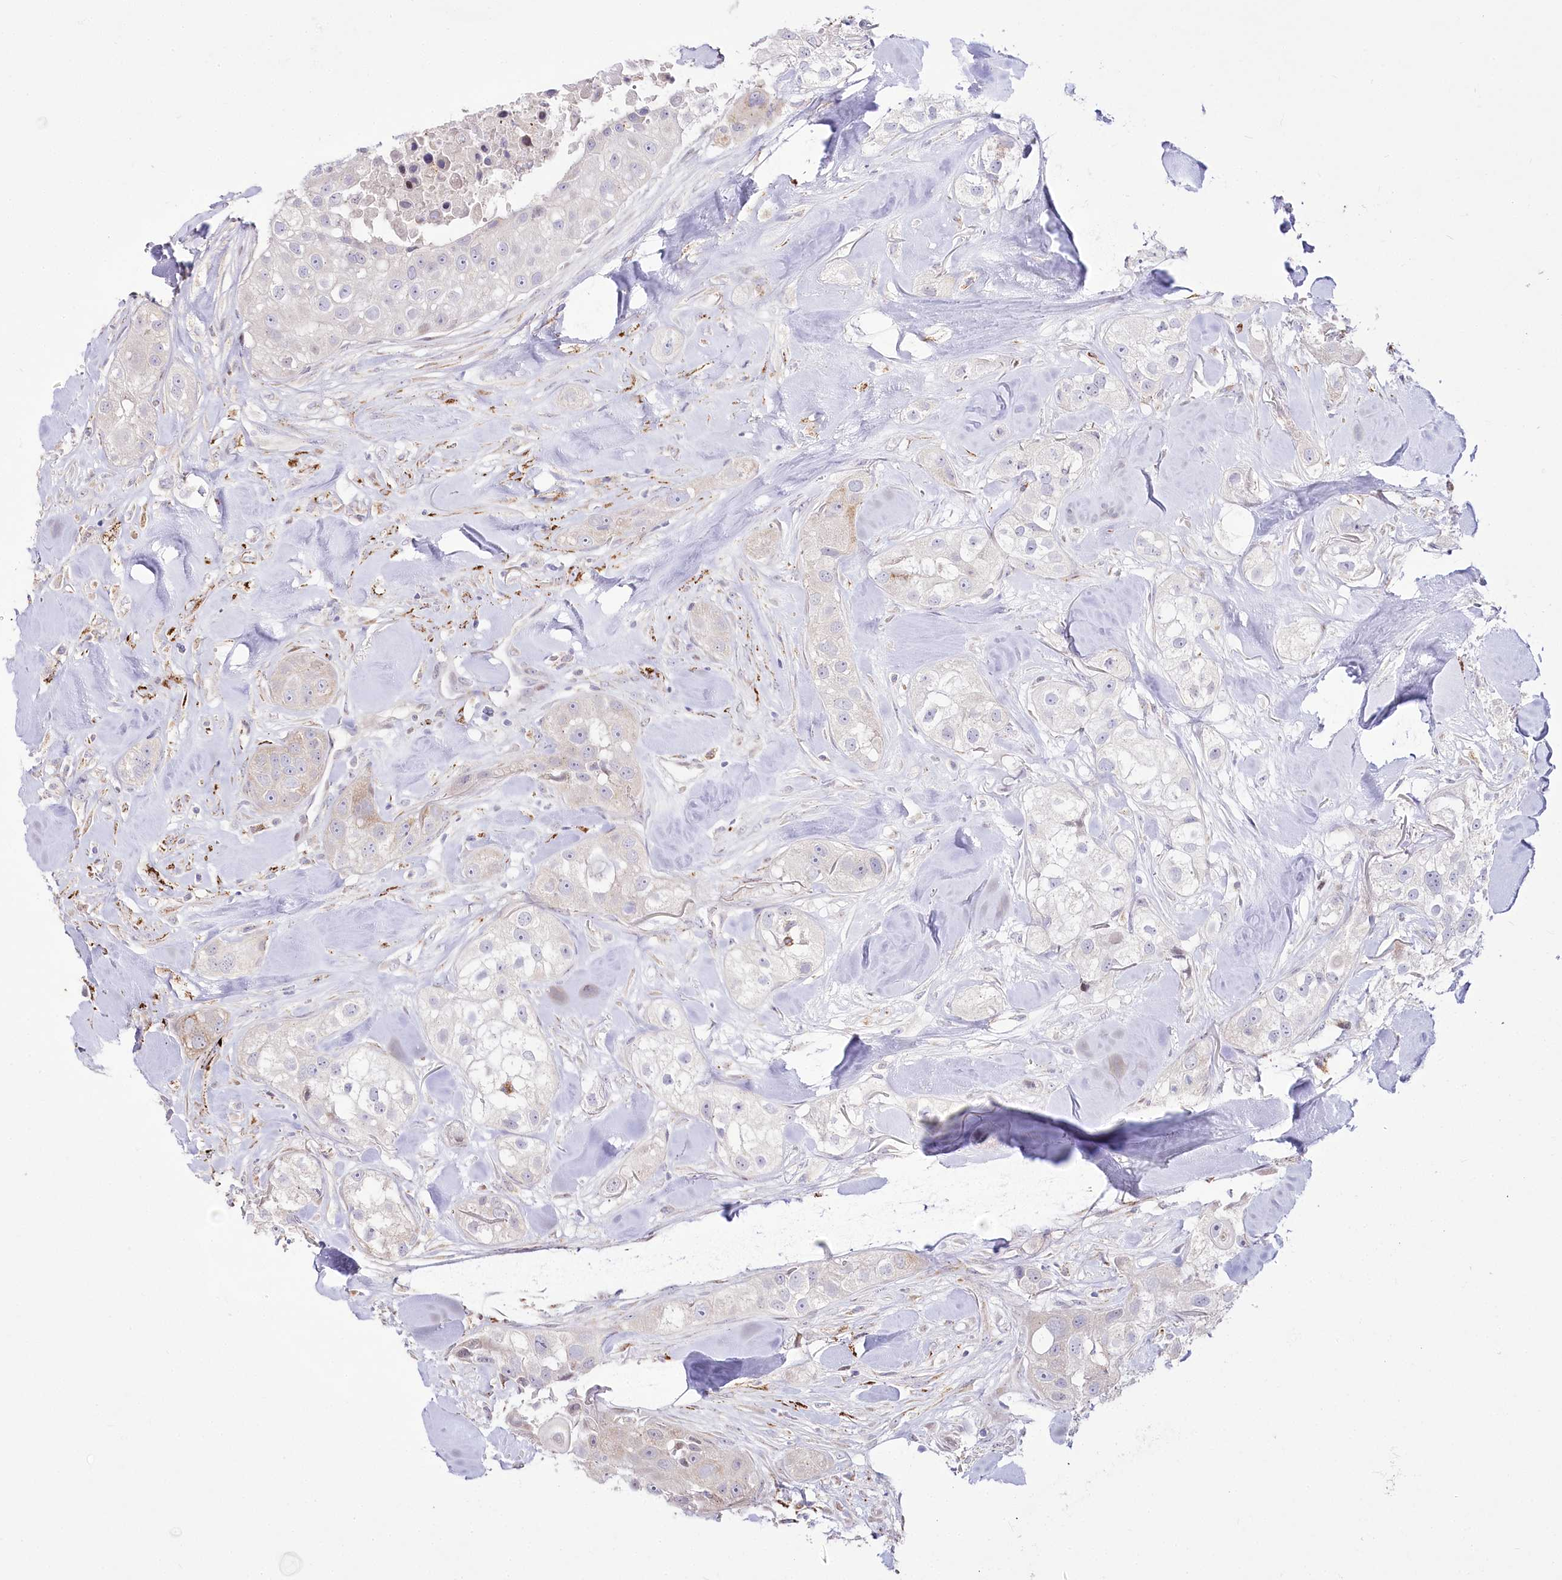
{"staining": {"intensity": "negative", "quantity": "none", "location": "none"}, "tissue": "head and neck cancer", "cell_type": "Tumor cells", "image_type": "cancer", "snomed": [{"axis": "morphology", "description": "Normal tissue, NOS"}, {"axis": "morphology", "description": "Squamous cell carcinoma, NOS"}, {"axis": "topography", "description": "Skeletal muscle"}, {"axis": "topography", "description": "Head-Neck"}], "caption": "Micrograph shows no significant protein expression in tumor cells of head and neck cancer.", "gene": "CEP164", "patient": {"sex": "male", "age": 51}}